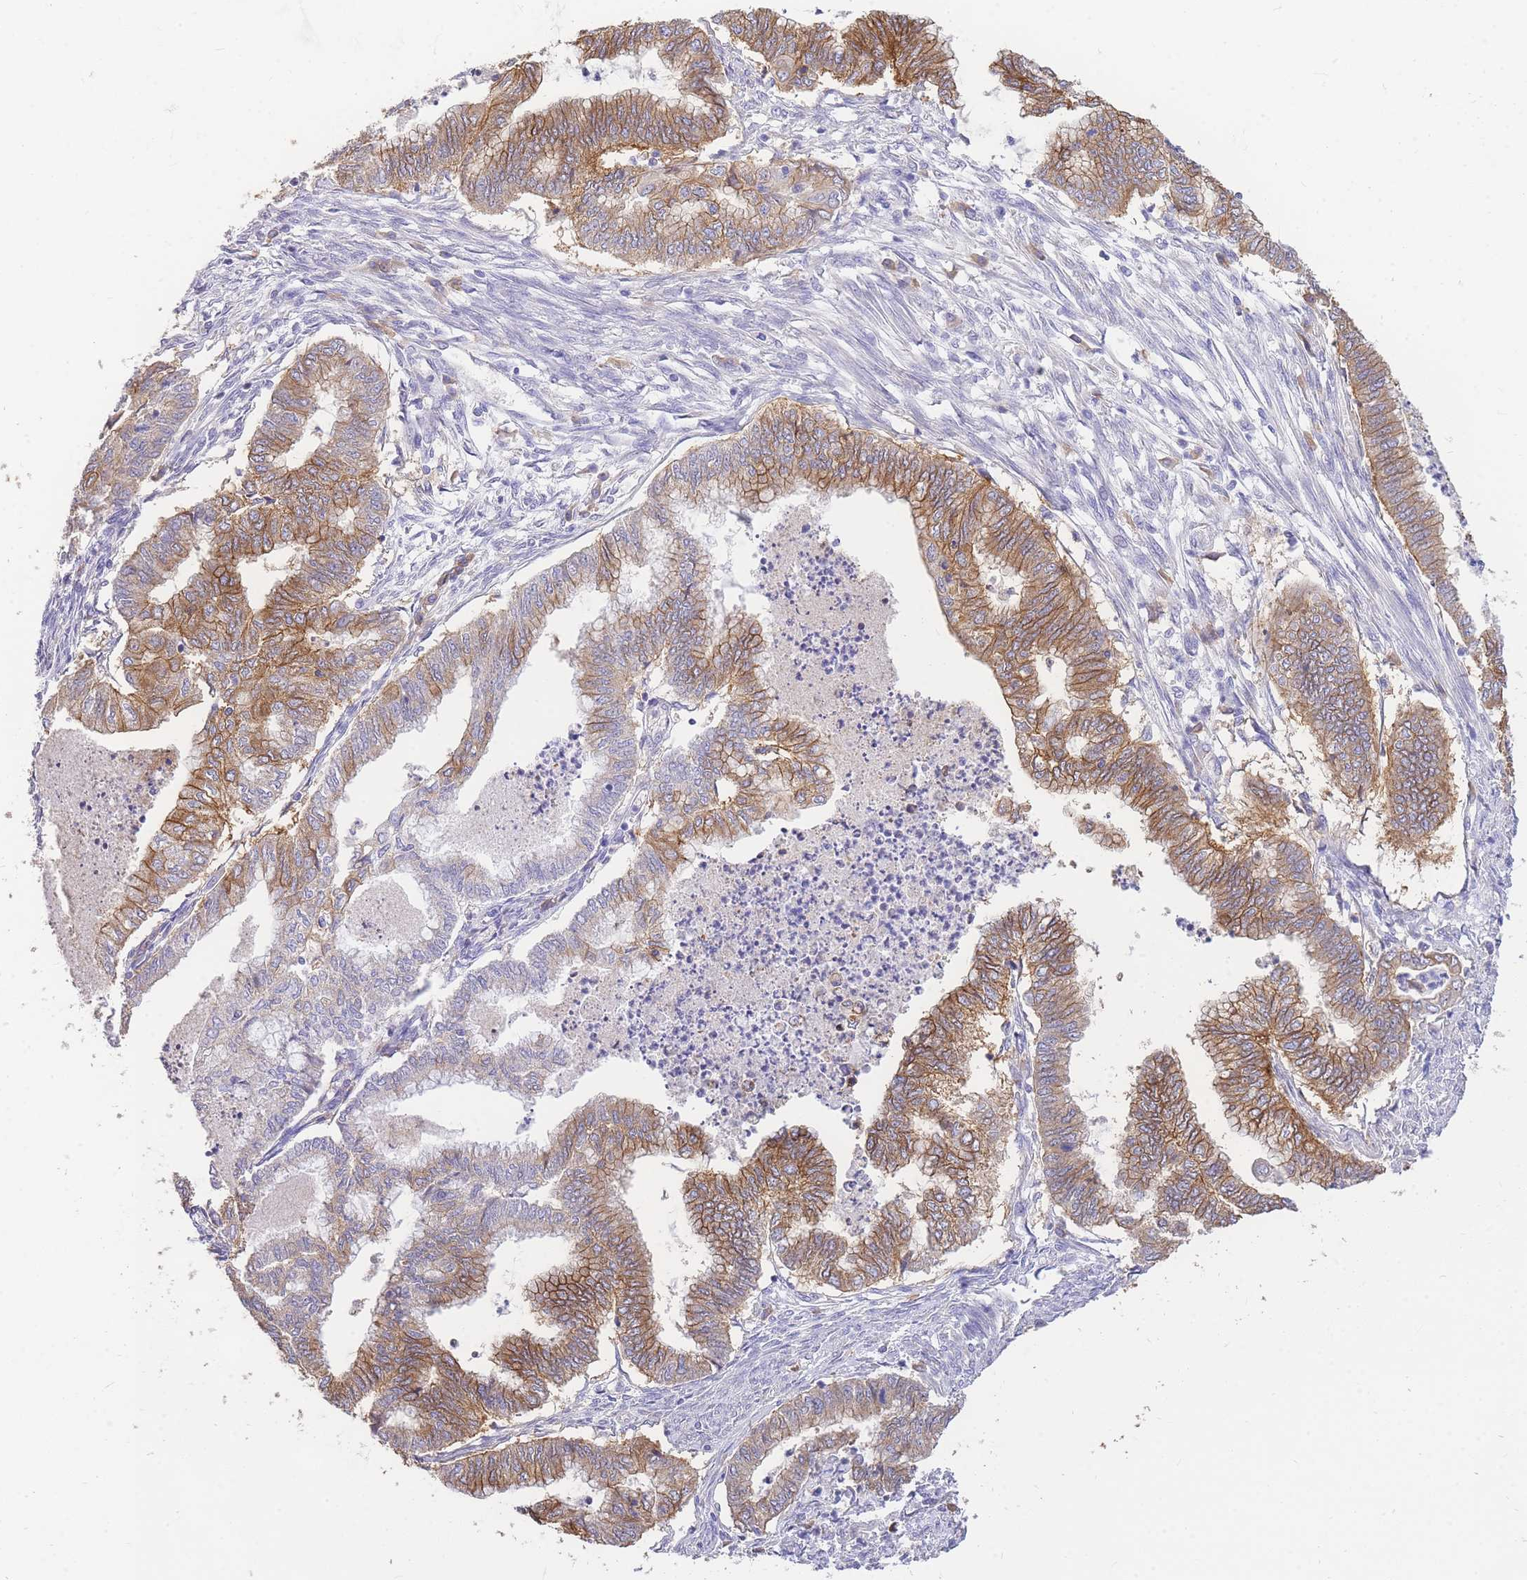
{"staining": {"intensity": "moderate", "quantity": ">75%", "location": "cytoplasmic/membranous"}, "tissue": "endometrial cancer", "cell_type": "Tumor cells", "image_type": "cancer", "snomed": [{"axis": "morphology", "description": "Adenocarcinoma, NOS"}, {"axis": "topography", "description": "Endometrium"}], "caption": "The photomicrograph shows a brown stain indicating the presence of a protein in the cytoplasmic/membranous of tumor cells in endometrial cancer (adenocarcinoma).", "gene": "C2orf88", "patient": {"sex": "female", "age": 79}}